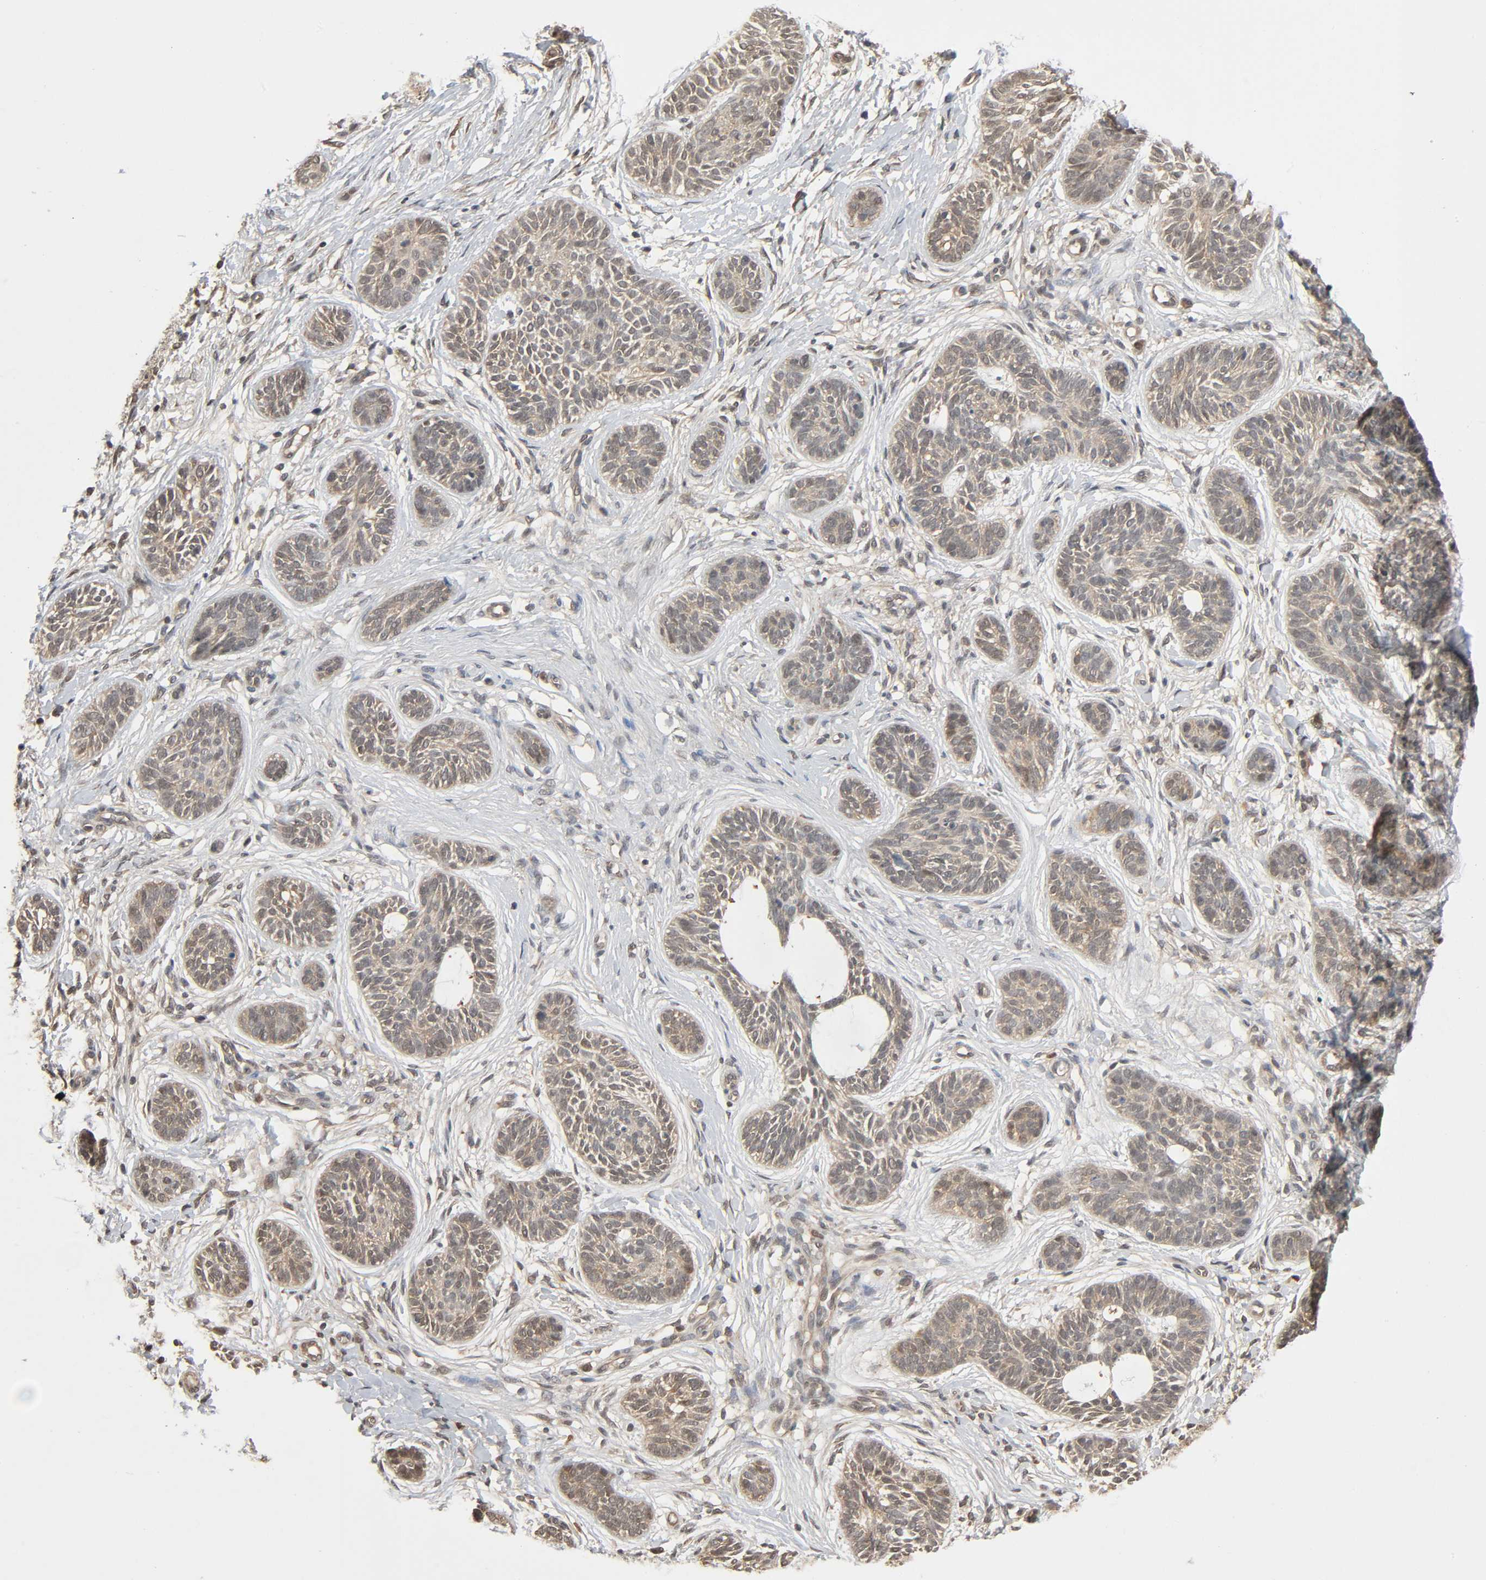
{"staining": {"intensity": "weak", "quantity": ">75%", "location": "cytoplasmic/membranous,nuclear"}, "tissue": "skin cancer", "cell_type": "Tumor cells", "image_type": "cancer", "snomed": [{"axis": "morphology", "description": "Normal tissue, NOS"}, {"axis": "morphology", "description": "Basal cell carcinoma"}, {"axis": "topography", "description": "Skin"}], "caption": "Immunohistochemical staining of skin cancer displays weak cytoplasmic/membranous and nuclear protein expression in approximately >75% of tumor cells.", "gene": "NEDD8", "patient": {"sex": "male", "age": 63}}